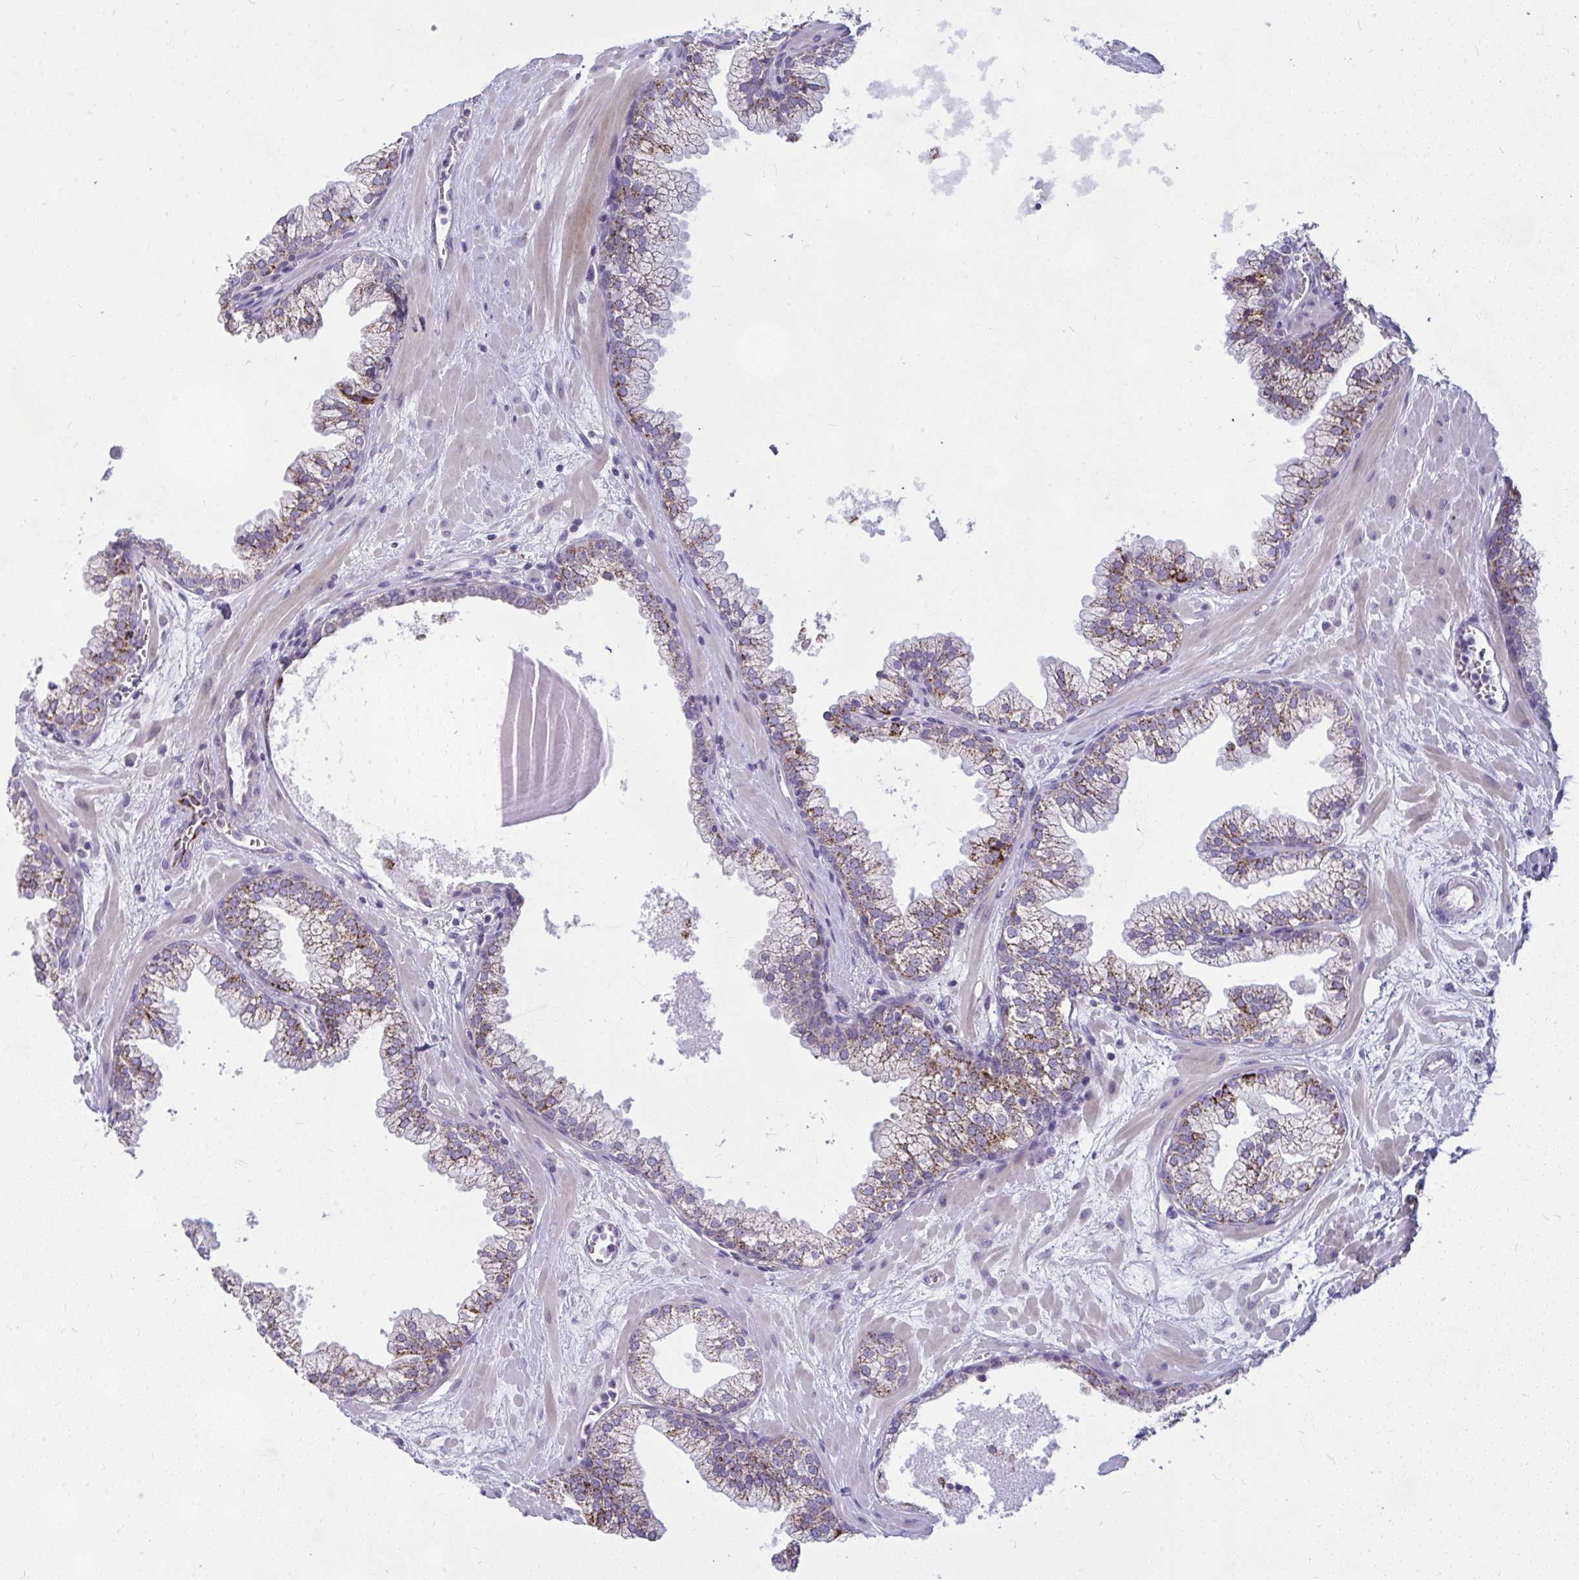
{"staining": {"intensity": "moderate", "quantity": ">75%", "location": "cytoplasmic/membranous"}, "tissue": "prostate", "cell_type": "Glandular cells", "image_type": "normal", "snomed": [{"axis": "morphology", "description": "Normal tissue, NOS"}, {"axis": "topography", "description": "Prostate"}, {"axis": "topography", "description": "Peripheral nerve tissue"}], "caption": "High-magnification brightfield microscopy of normal prostate stained with DAB (brown) and counterstained with hematoxylin (blue). glandular cells exhibit moderate cytoplasmic/membranous staining is present in approximately>75% of cells.", "gene": "CEP63", "patient": {"sex": "male", "age": 61}}